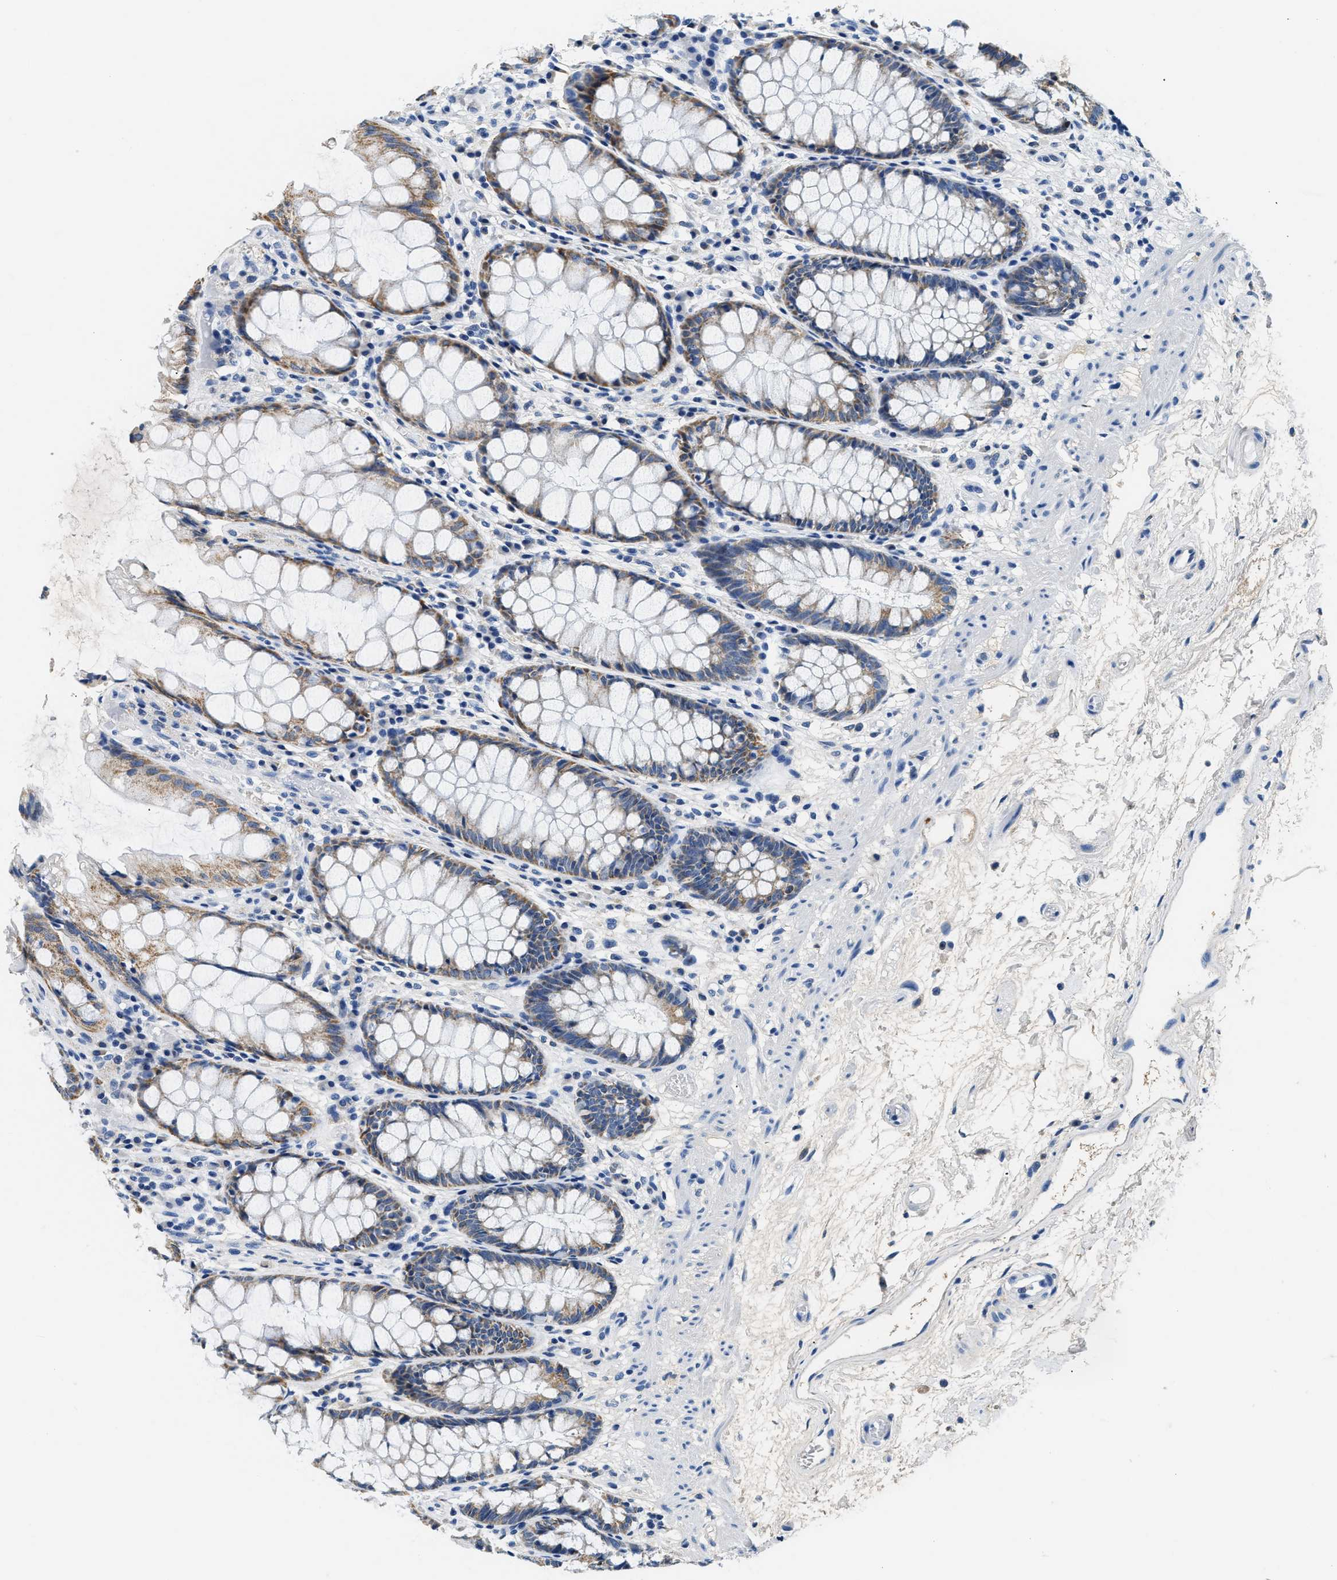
{"staining": {"intensity": "strong", "quantity": ">75%", "location": "cytoplasmic/membranous"}, "tissue": "rectum", "cell_type": "Glandular cells", "image_type": "normal", "snomed": [{"axis": "morphology", "description": "Normal tissue, NOS"}, {"axis": "topography", "description": "Rectum"}], "caption": "Brown immunohistochemical staining in unremarkable rectum reveals strong cytoplasmic/membranous staining in about >75% of glandular cells.", "gene": "PCK2", "patient": {"sex": "male", "age": 64}}